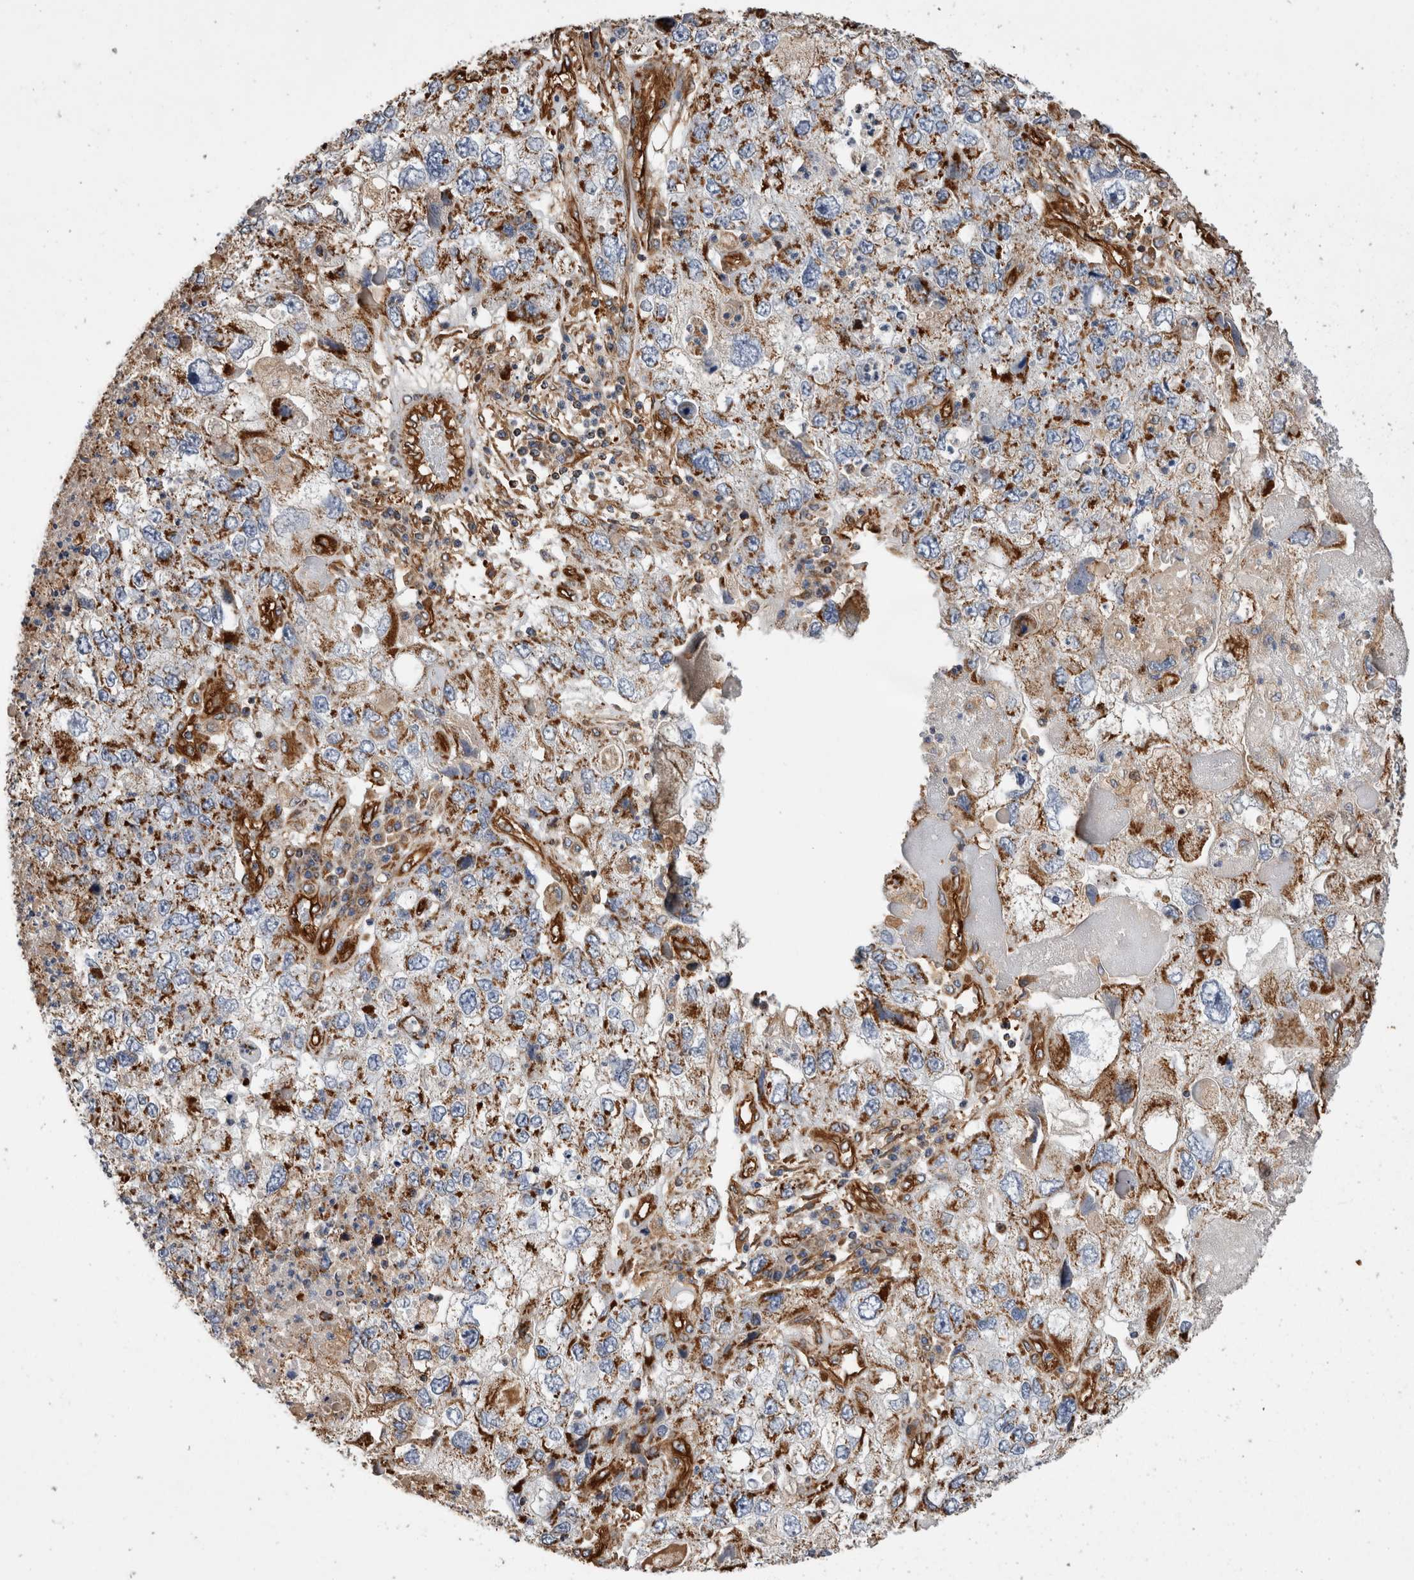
{"staining": {"intensity": "strong", "quantity": "25%-75%", "location": "cytoplasmic/membranous"}, "tissue": "endometrial cancer", "cell_type": "Tumor cells", "image_type": "cancer", "snomed": [{"axis": "morphology", "description": "Adenocarcinoma, NOS"}, {"axis": "topography", "description": "Endometrium"}], "caption": "Protein analysis of adenocarcinoma (endometrial) tissue demonstrates strong cytoplasmic/membranous positivity in approximately 25%-75% of tumor cells.", "gene": "ZNF397", "patient": {"sex": "female", "age": 49}}